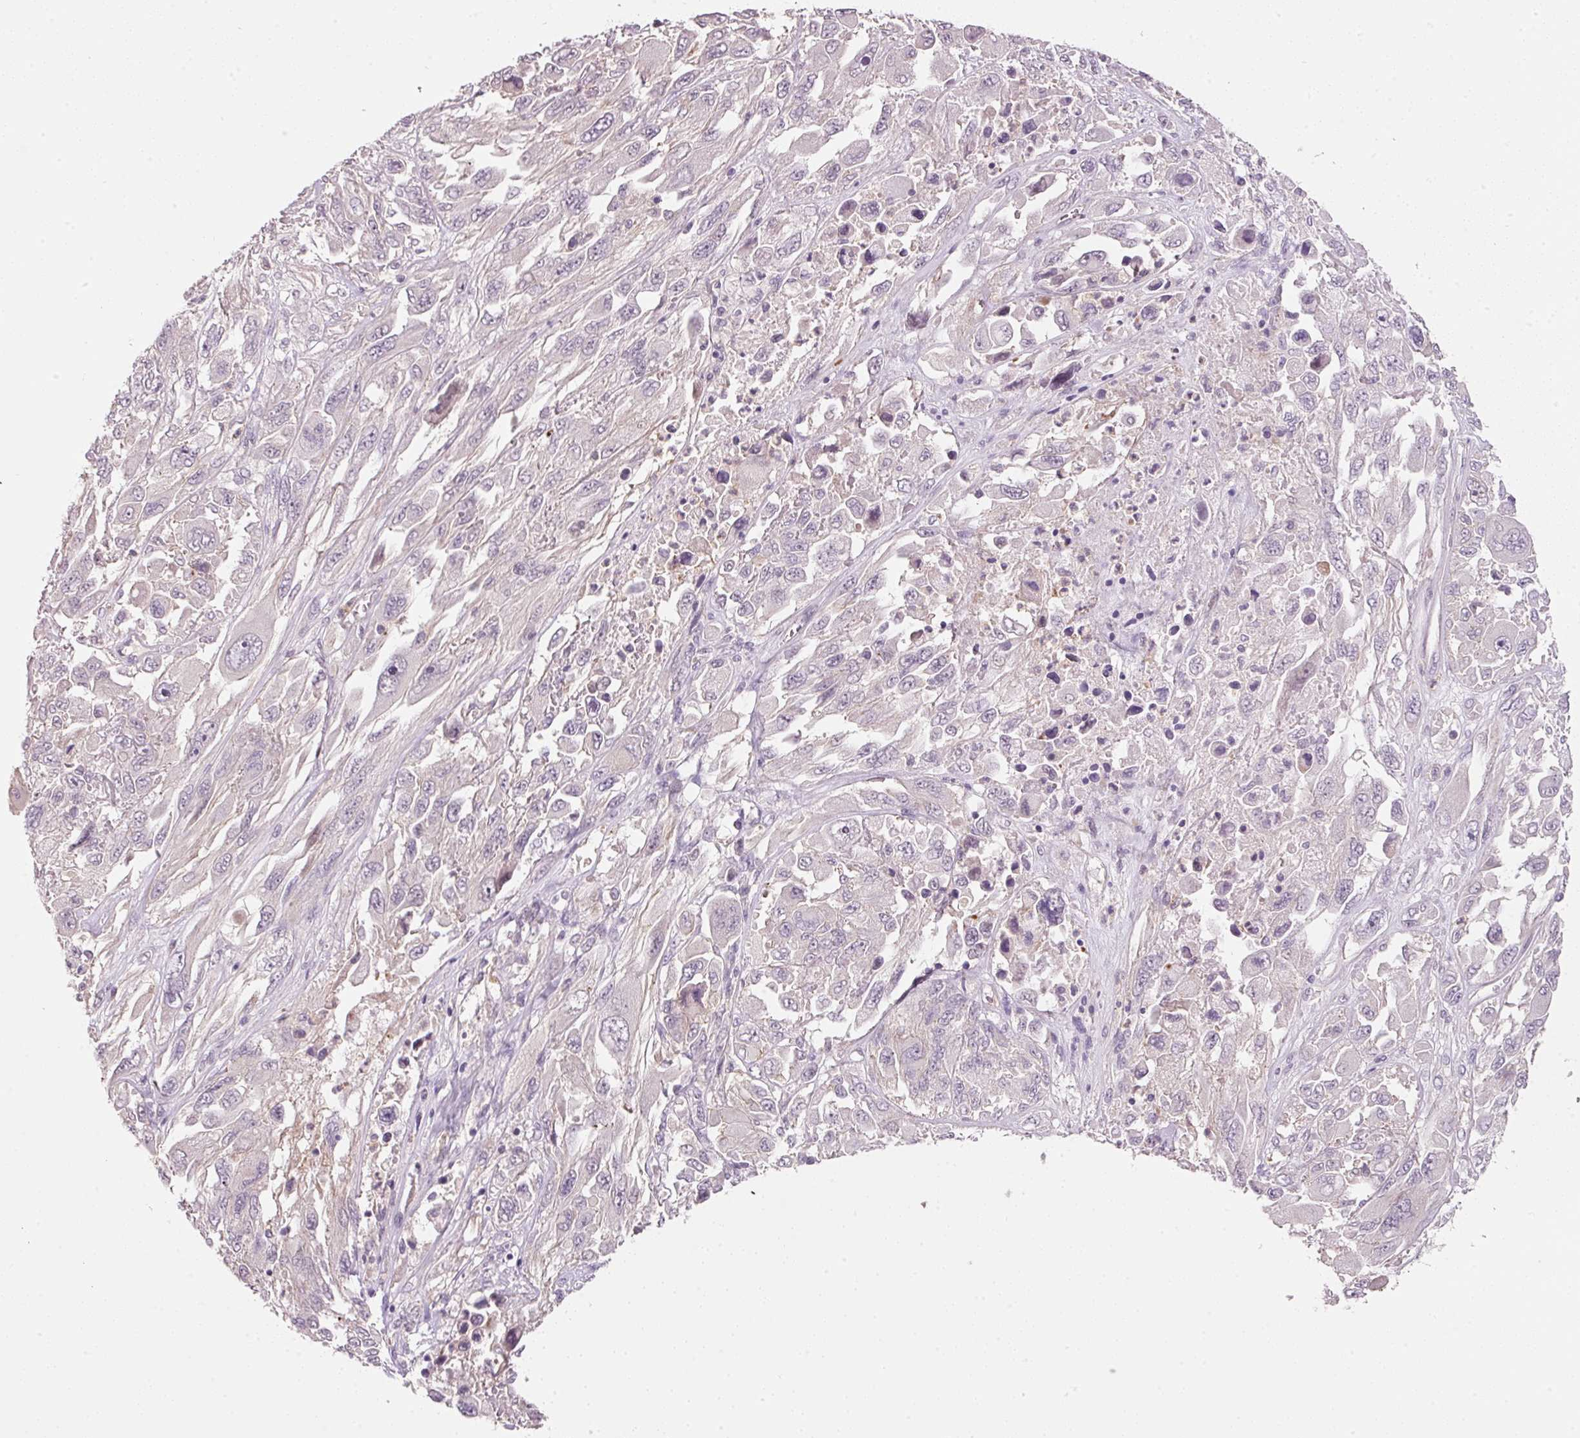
{"staining": {"intensity": "negative", "quantity": "none", "location": "none"}, "tissue": "melanoma", "cell_type": "Tumor cells", "image_type": "cancer", "snomed": [{"axis": "morphology", "description": "Malignant melanoma, NOS"}, {"axis": "topography", "description": "Skin"}], "caption": "Melanoma was stained to show a protein in brown. There is no significant staining in tumor cells.", "gene": "TIRAP", "patient": {"sex": "female", "age": 91}}